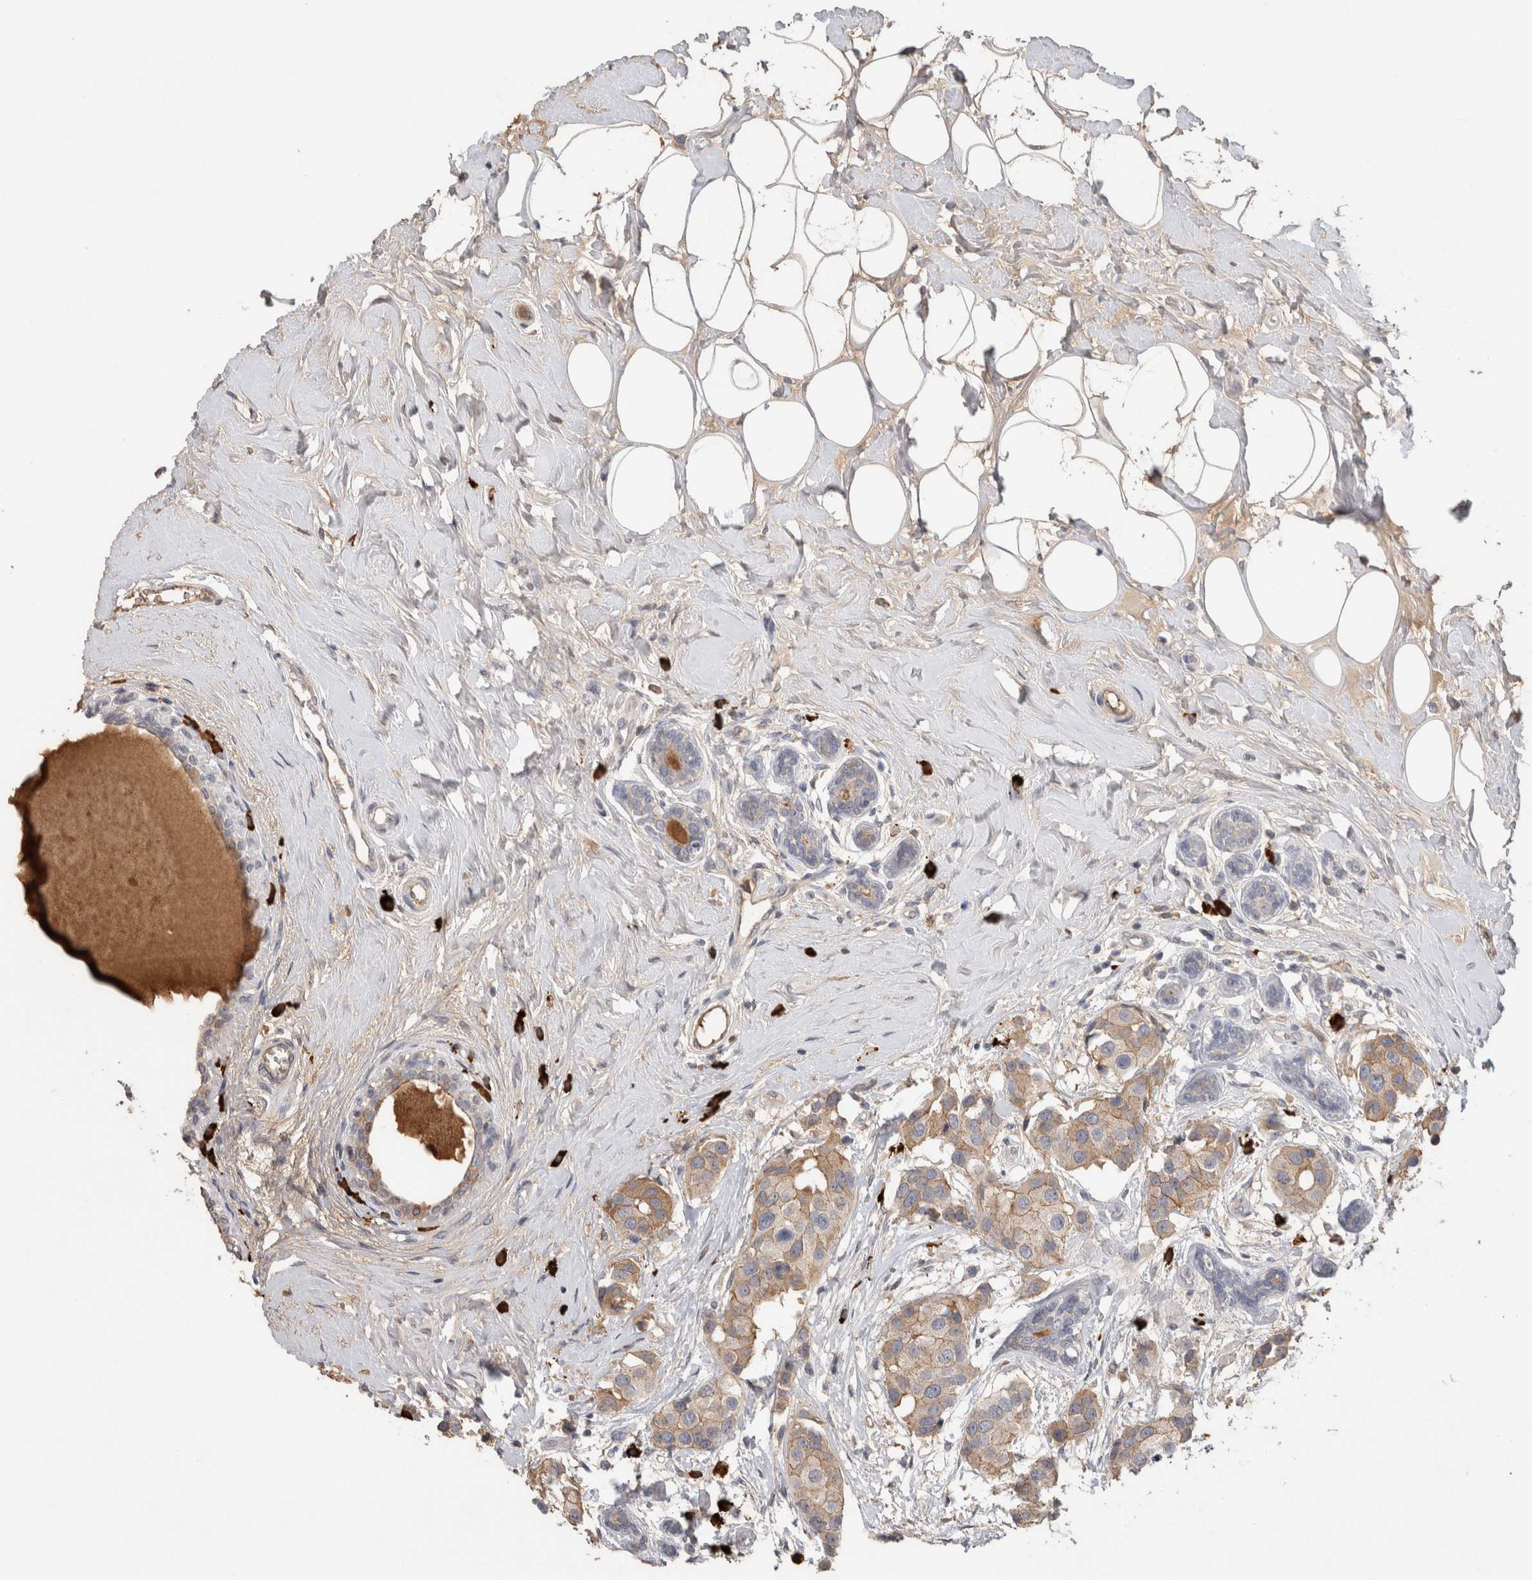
{"staining": {"intensity": "weak", "quantity": "25%-75%", "location": "cytoplasmic/membranous"}, "tissue": "breast cancer", "cell_type": "Tumor cells", "image_type": "cancer", "snomed": [{"axis": "morphology", "description": "Normal tissue, NOS"}, {"axis": "morphology", "description": "Duct carcinoma"}, {"axis": "topography", "description": "Breast"}], "caption": "High-magnification brightfield microscopy of intraductal carcinoma (breast) stained with DAB (brown) and counterstained with hematoxylin (blue). tumor cells exhibit weak cytoplasmic/membranous expression is identified in approximately25%-75% of cells. (DAB = brown stain, brightfield microscopy at high magnification).", "gene": "PPP3CC", "patient": {"sex": "female", "age": 39}}